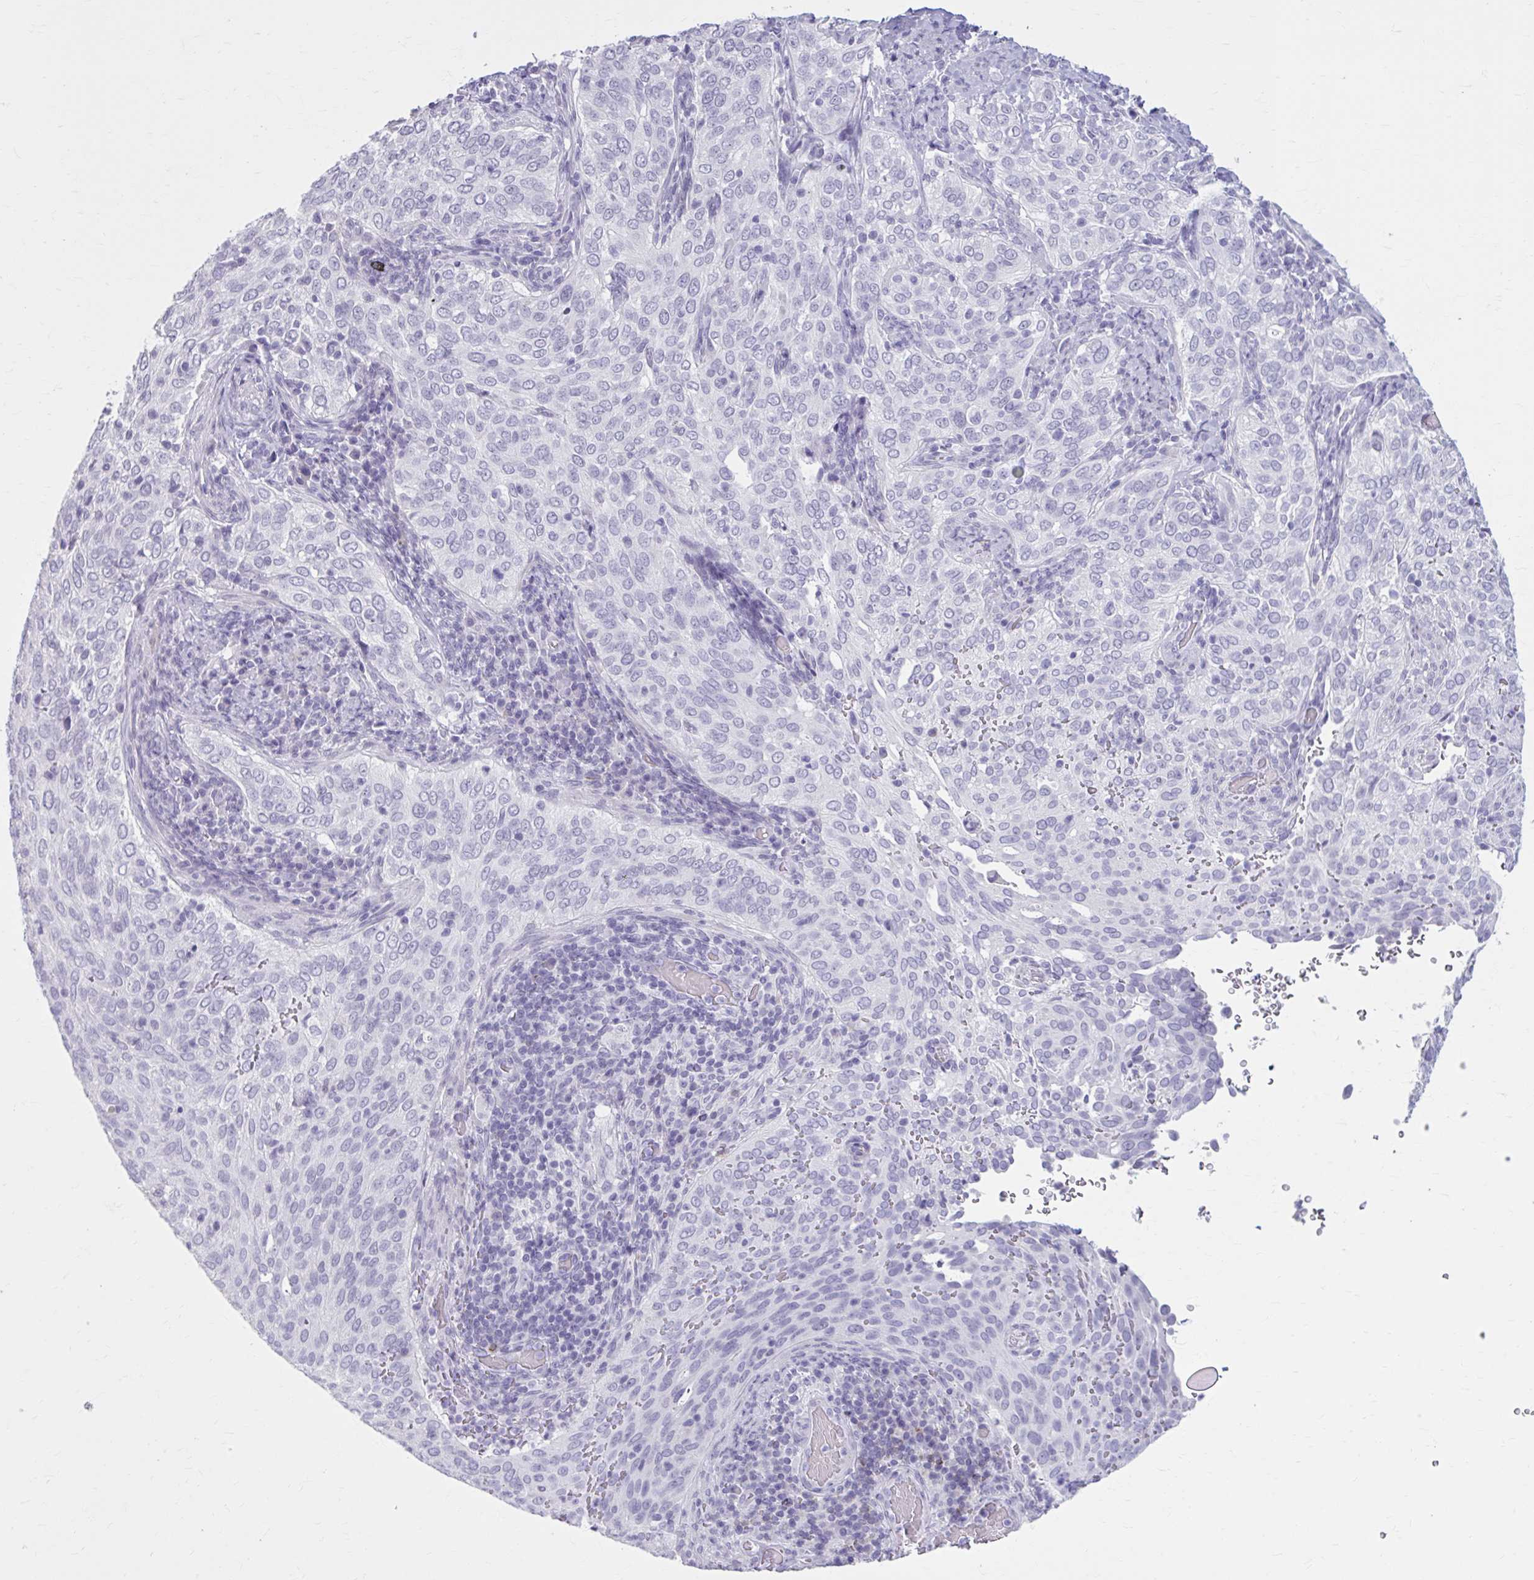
{"staining": {"intensity": "negative", "quantity": "none", "location": "none"}, "tissue": "cervical cancer", "cell_type": "Tumor cells", "image_type": "cancer", "snomed": [{"axis": "morphology", "description": "Squamous cell carcinoma, NOS"}, {"axis": "topography", "description": "Cervix"}], "caption": "A photomicrograph of cervical cancer (squamous cell carcinoma) stained for a protein displays no brown staining in tumor cells. (Brightfield microscopy of DAB IHC at high magnification).", "gene": "OR4B1", "patient": {"sex": "female", "age": 38}}